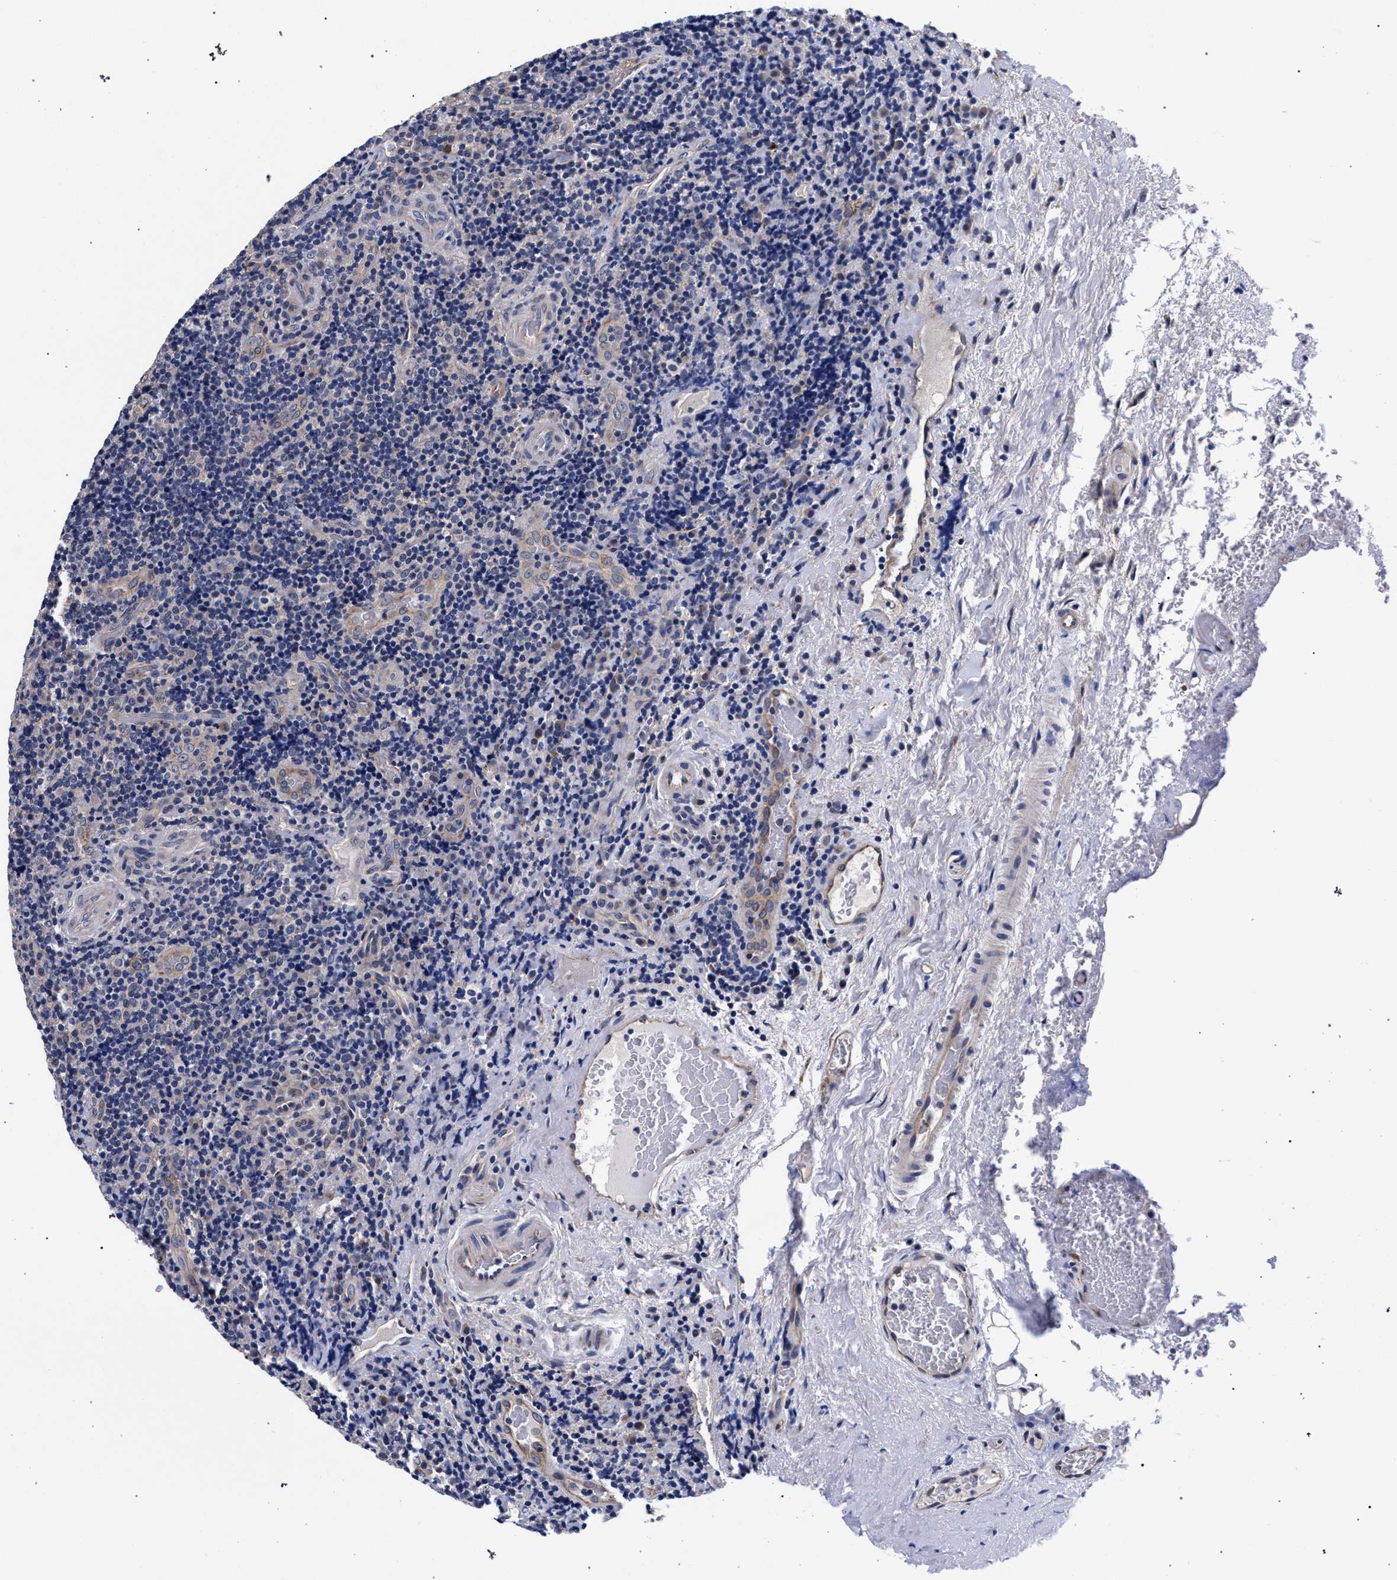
{"staining": {"intensity": "negative", "quantity": "none", "location": "none"}, "tissue": "lymphoma", "cell_type": "Tumor cells", "image_type": "cancer", "snomed": [{"axis": "morphology", "description": "Malignant lymphoma, non-Hodgkin's type, High grade"}, {"axis": "topography", "description": "Tonsil"}], "caption": "Tumor cells are negative for protein expression in human lymphoma. (DAB immunohistochemistry with hematoxylin counter stain).", "gene": "RBM33", "patient": {"sex": "female", "age": 36}}